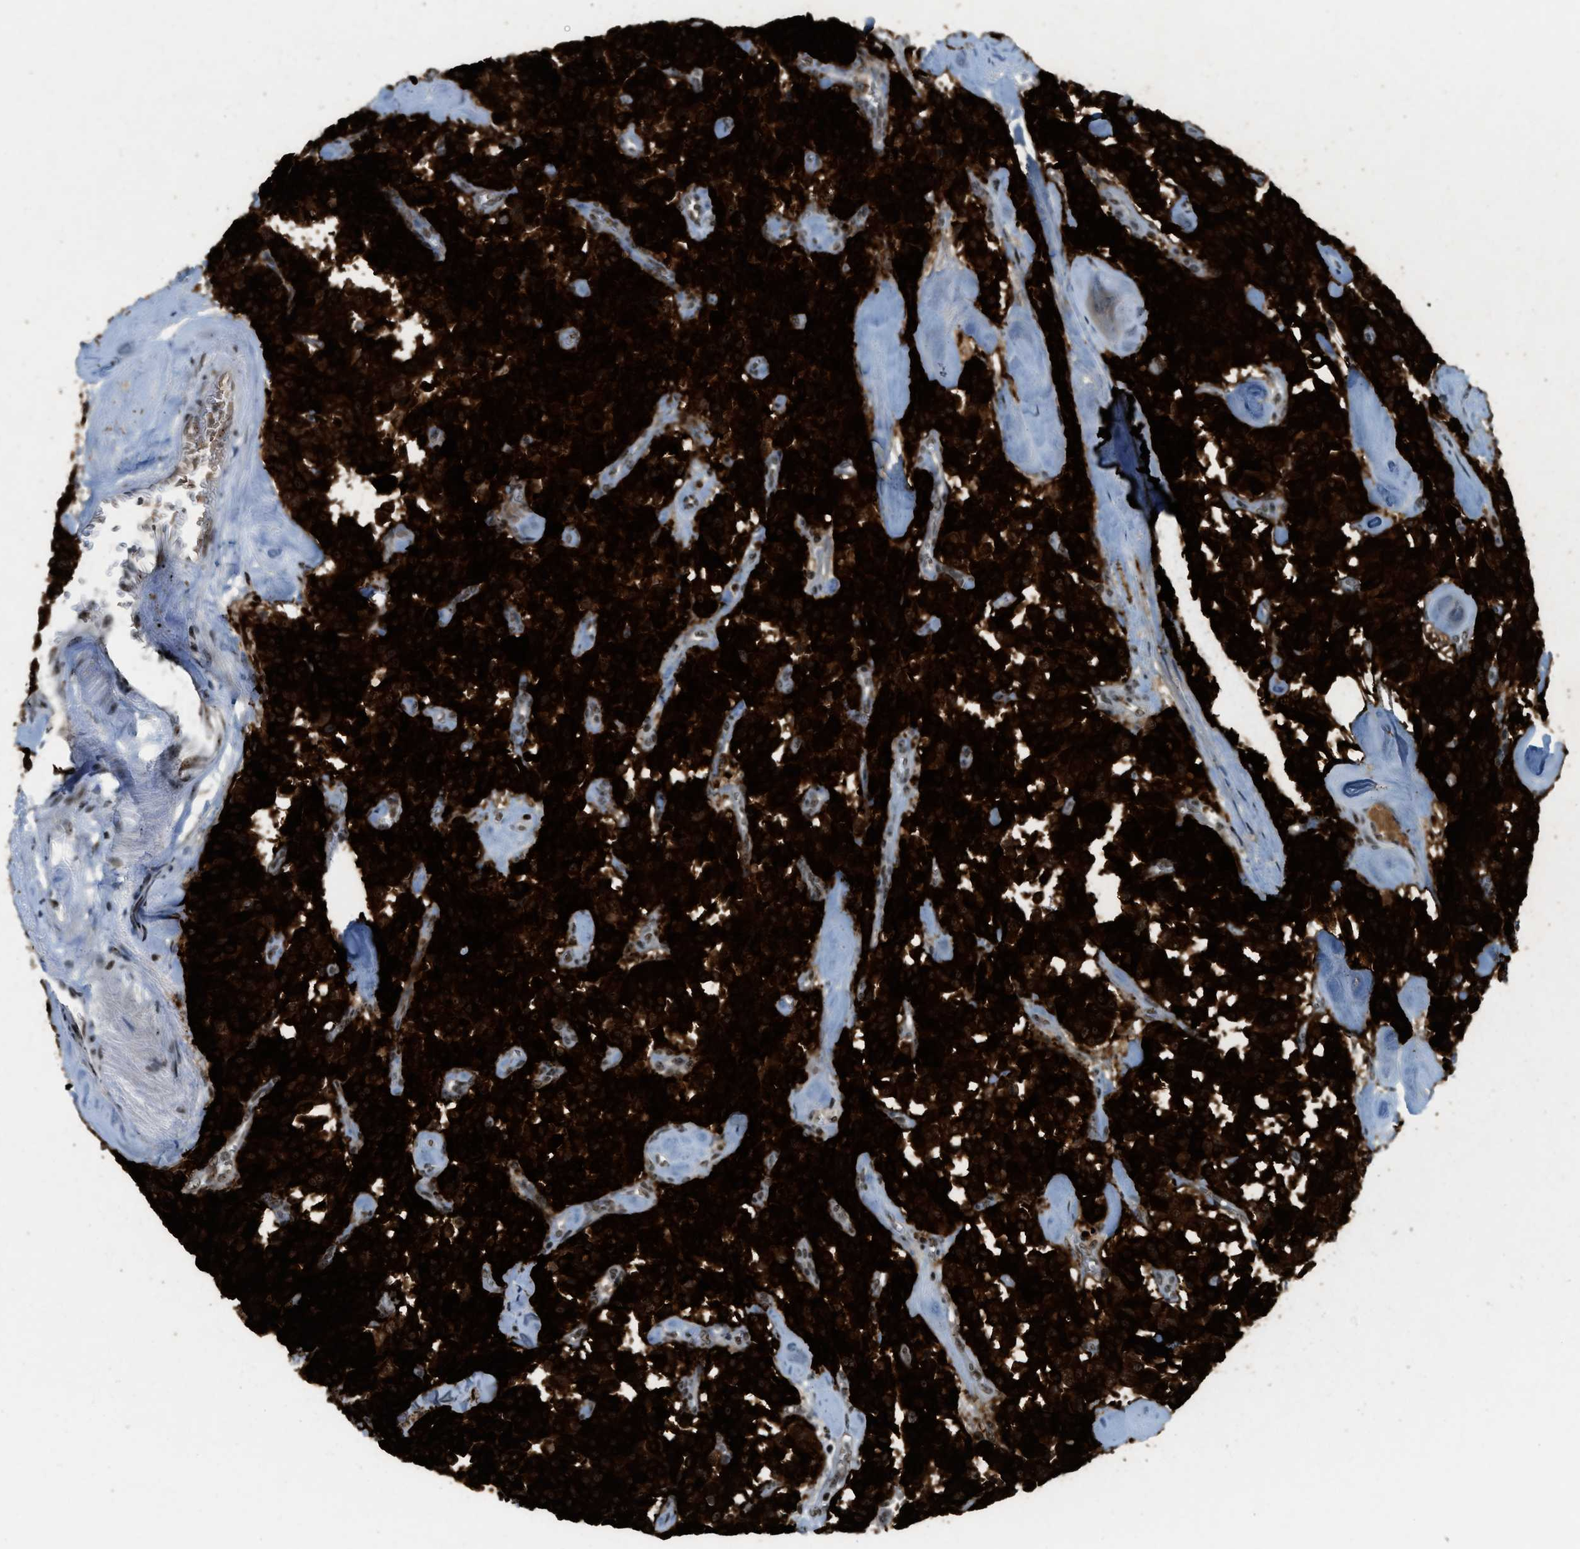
{"staining": {"intensity": "strong", "quantity": ">75%", "location": "cytoplasmic/membranous,nuclear"}, "tissue": "carcinoid", "cell_type": "Tumor cells", "image_type": "cancer", "snomed": [{"axis": "morphology", "description": "Carcinoid, malignant, NOS"}, {"axis": "topography", "description": "Lung"}], "caption": "Immunohistochemical staining of human carcinoid reveals high levels of strong cytoplasmic/membranous and nuclear positivity in about >75% of tumor cells.", "gene": "URB1", "patient": {"sex": "male", "age": 30}}